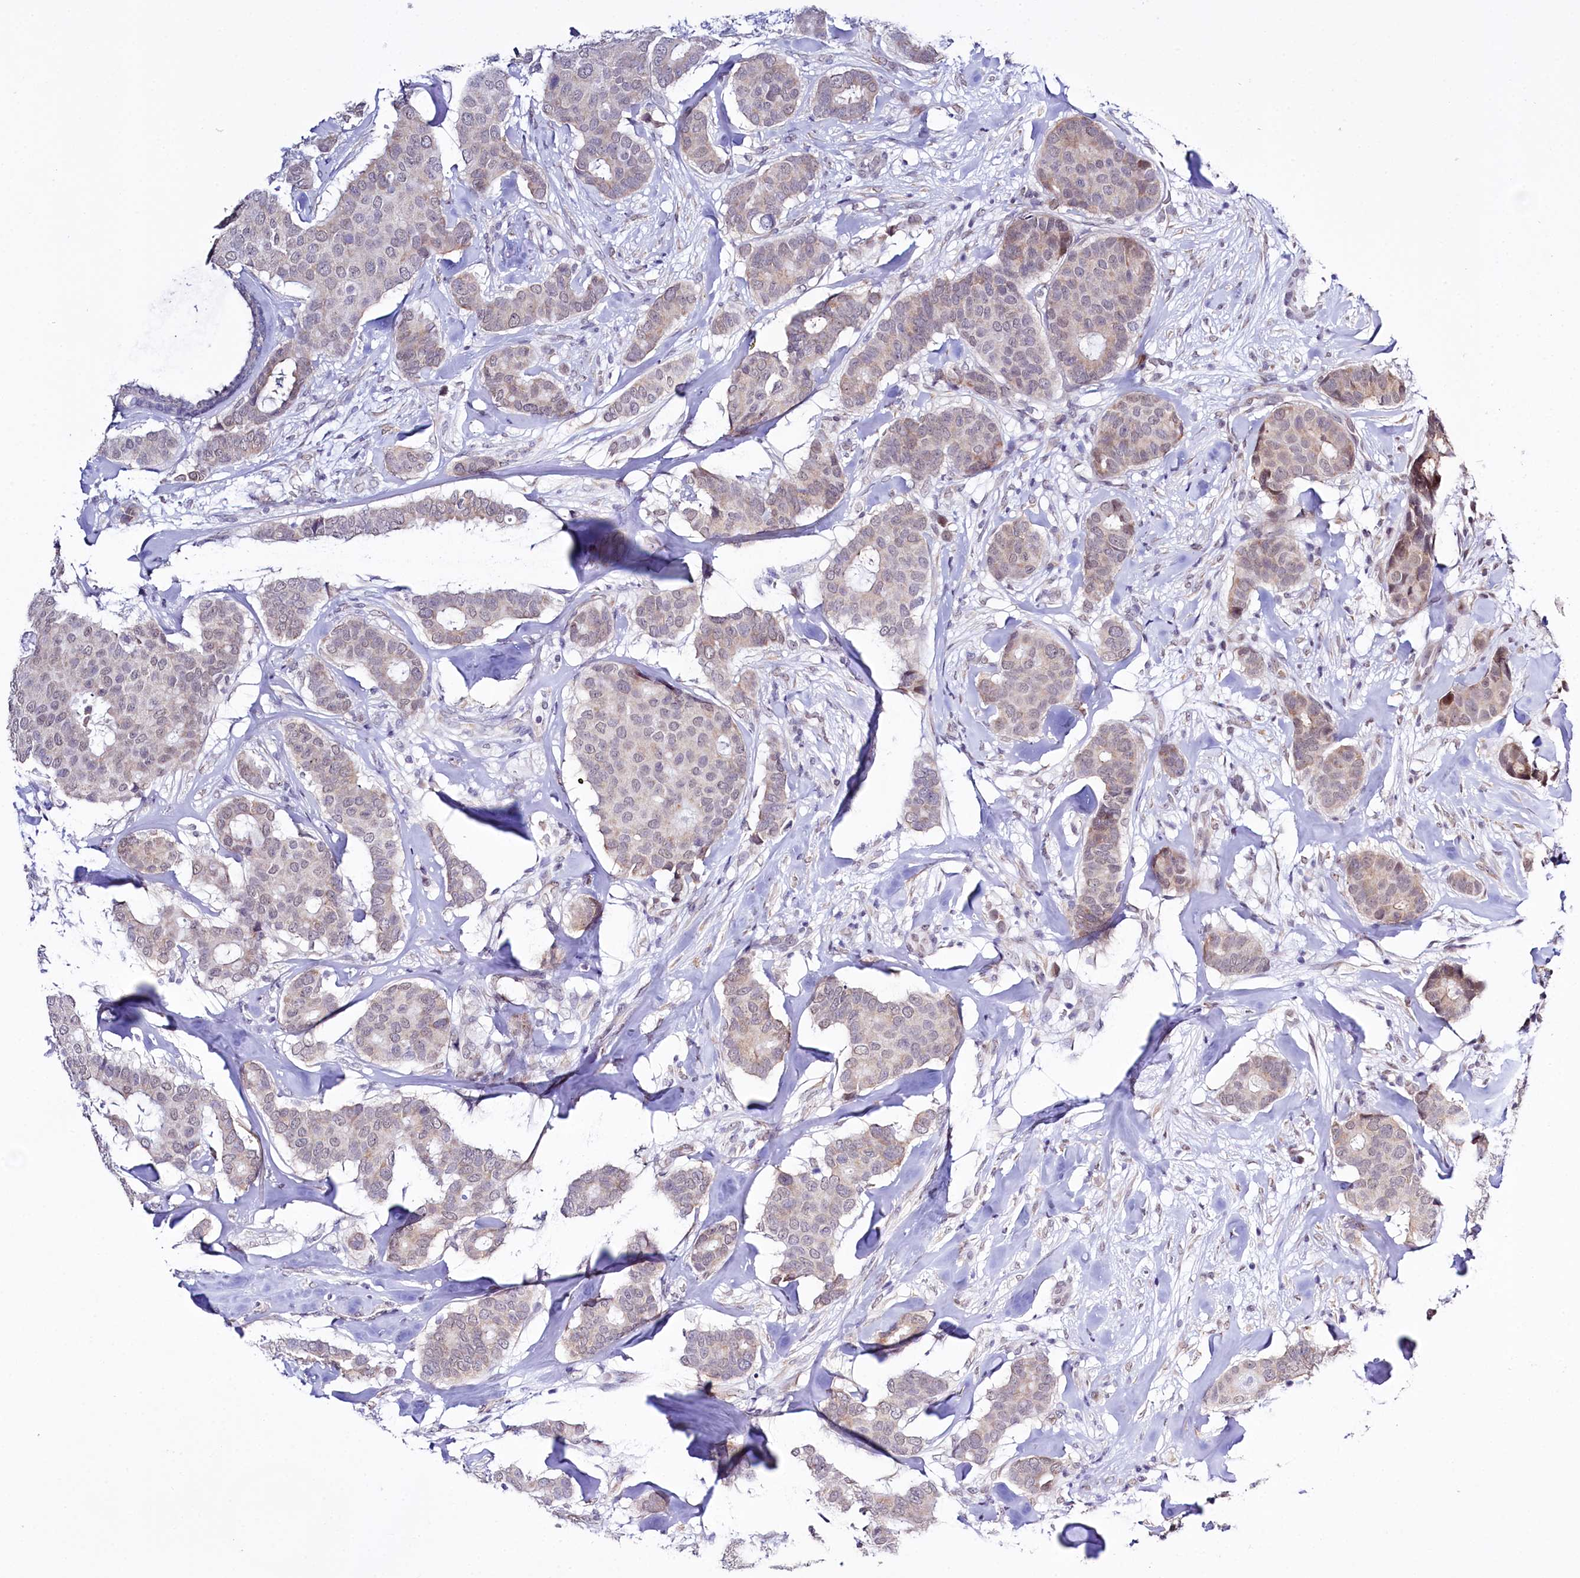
{"staining": {"intensity": "weak", "quantity": "25%-75%", "location": "cytoplasmic/membranous,nuclear"}, "tissue": "breast cancer", "cell_type": "Tumor cells", "image_type": "cancer", "snomed": [{"axis": "morphology", "description": "Duct carcinoma"}, {"axis": "topography", "description": "Breast"}], "caption": "The micrograph exhibits immunohistochemical staining of invasive ductal carcinoma (breast). There is weak cytoplasmic/membranous and nuclear expression is identified in approximately 25%-75% of tumor cells.", "gene": "SPATS2", "patient": {"sex": "female", "age": 75}}